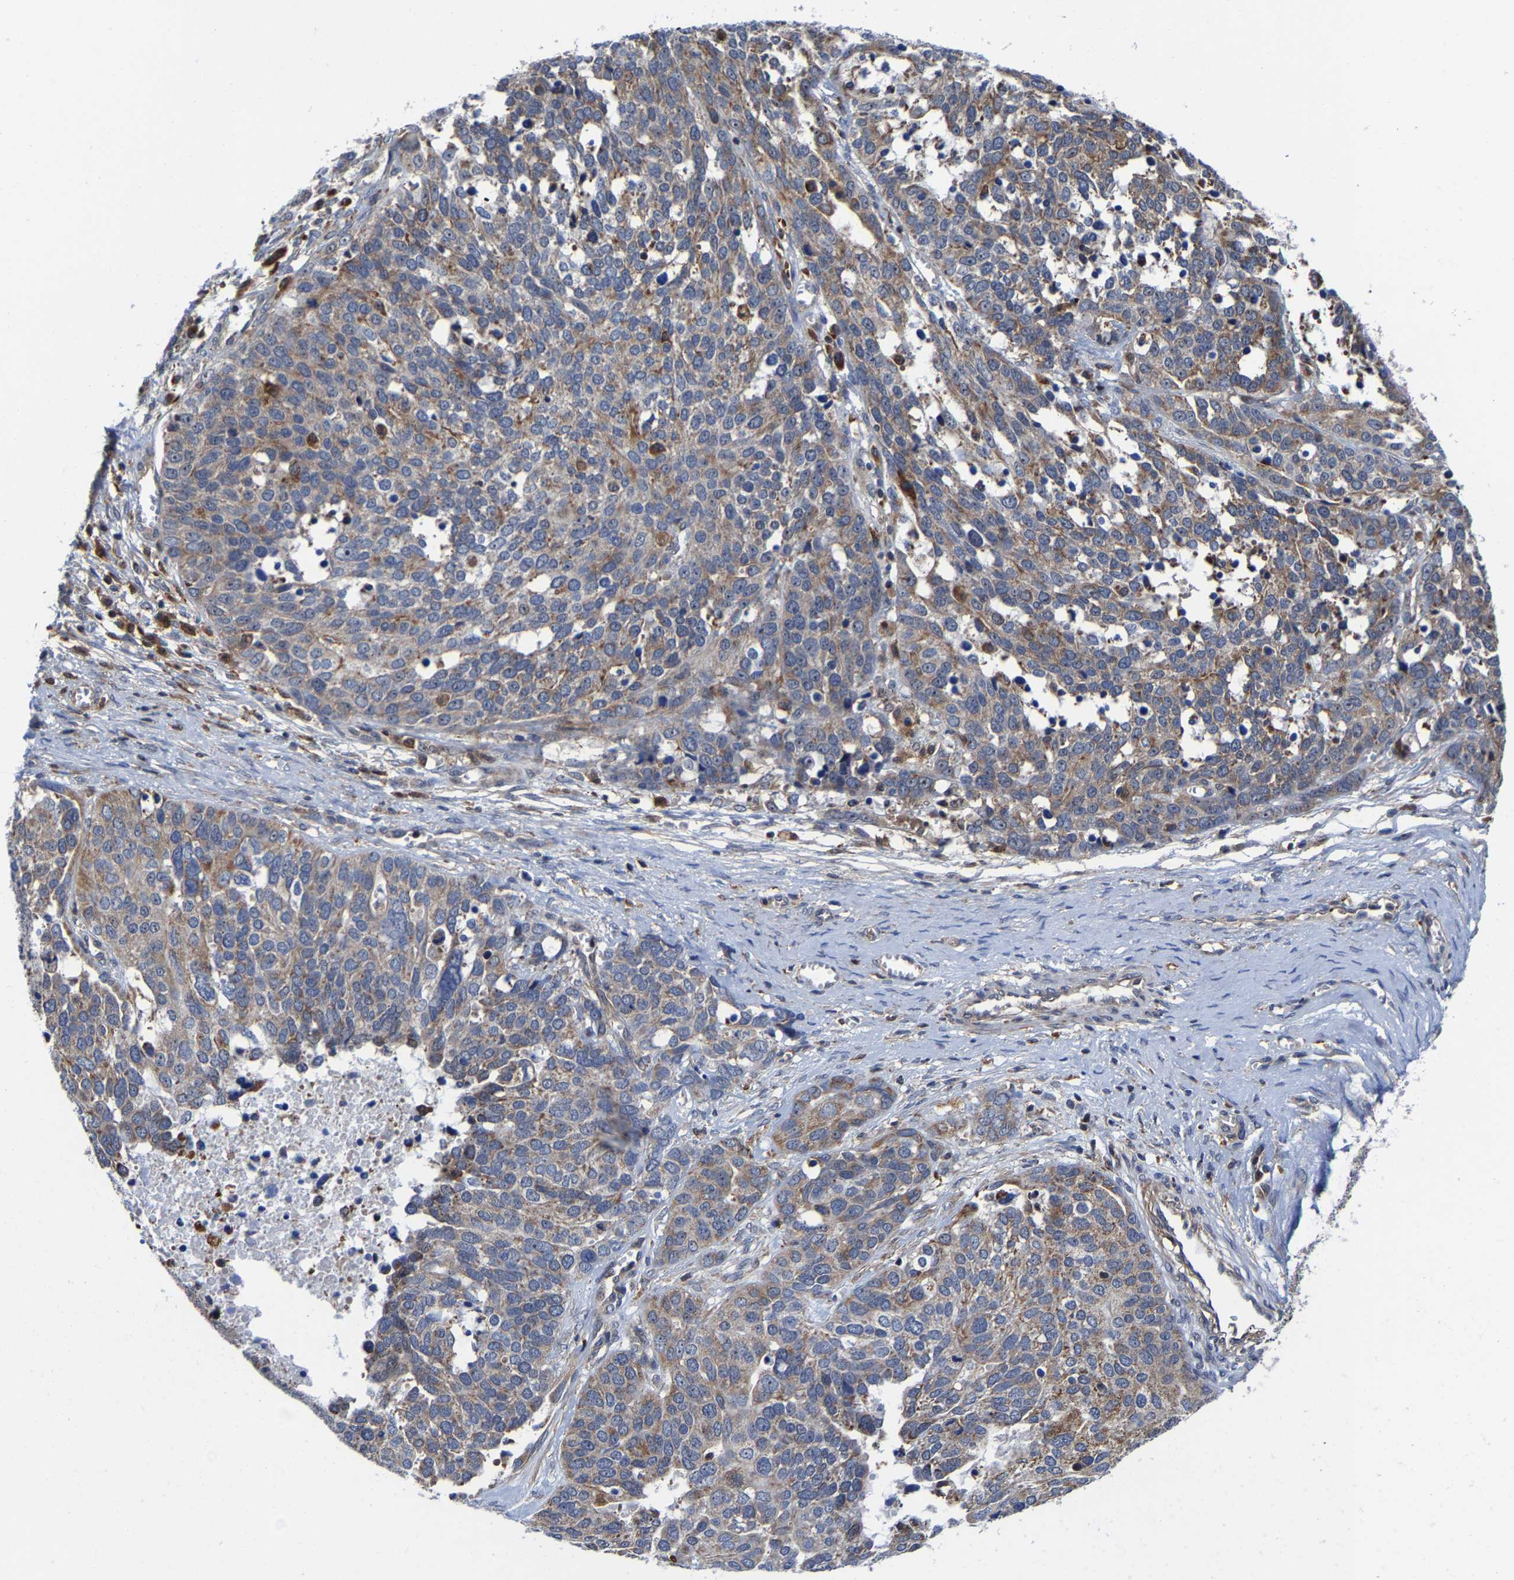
{"staining": {"intensity": "moderate", "quantity": ">75%", "location": "cytoplasmic/membranous"}, "tissue": "ovarian cancer", "cell_type": "Tumor cells", "image_type": "cancer", "snomed": [{"axis": "morphology", "description": "Cystadenocarcinoma, serous, NOS"}, {"axis": "topography", "description": "Ovary"}], "caption": "IHC photomicrograph of neoplastic tissue: human ovarian cancer stained using IHC demonstrates medium levels of moderate protein expression localized specifically in the cytoplasmic/membranous of tumor cells, appearing as a cytoplasmic/membranous brown color.", "gene": "PFKFB3", "patient": {"sex": "female", "age": 44}}